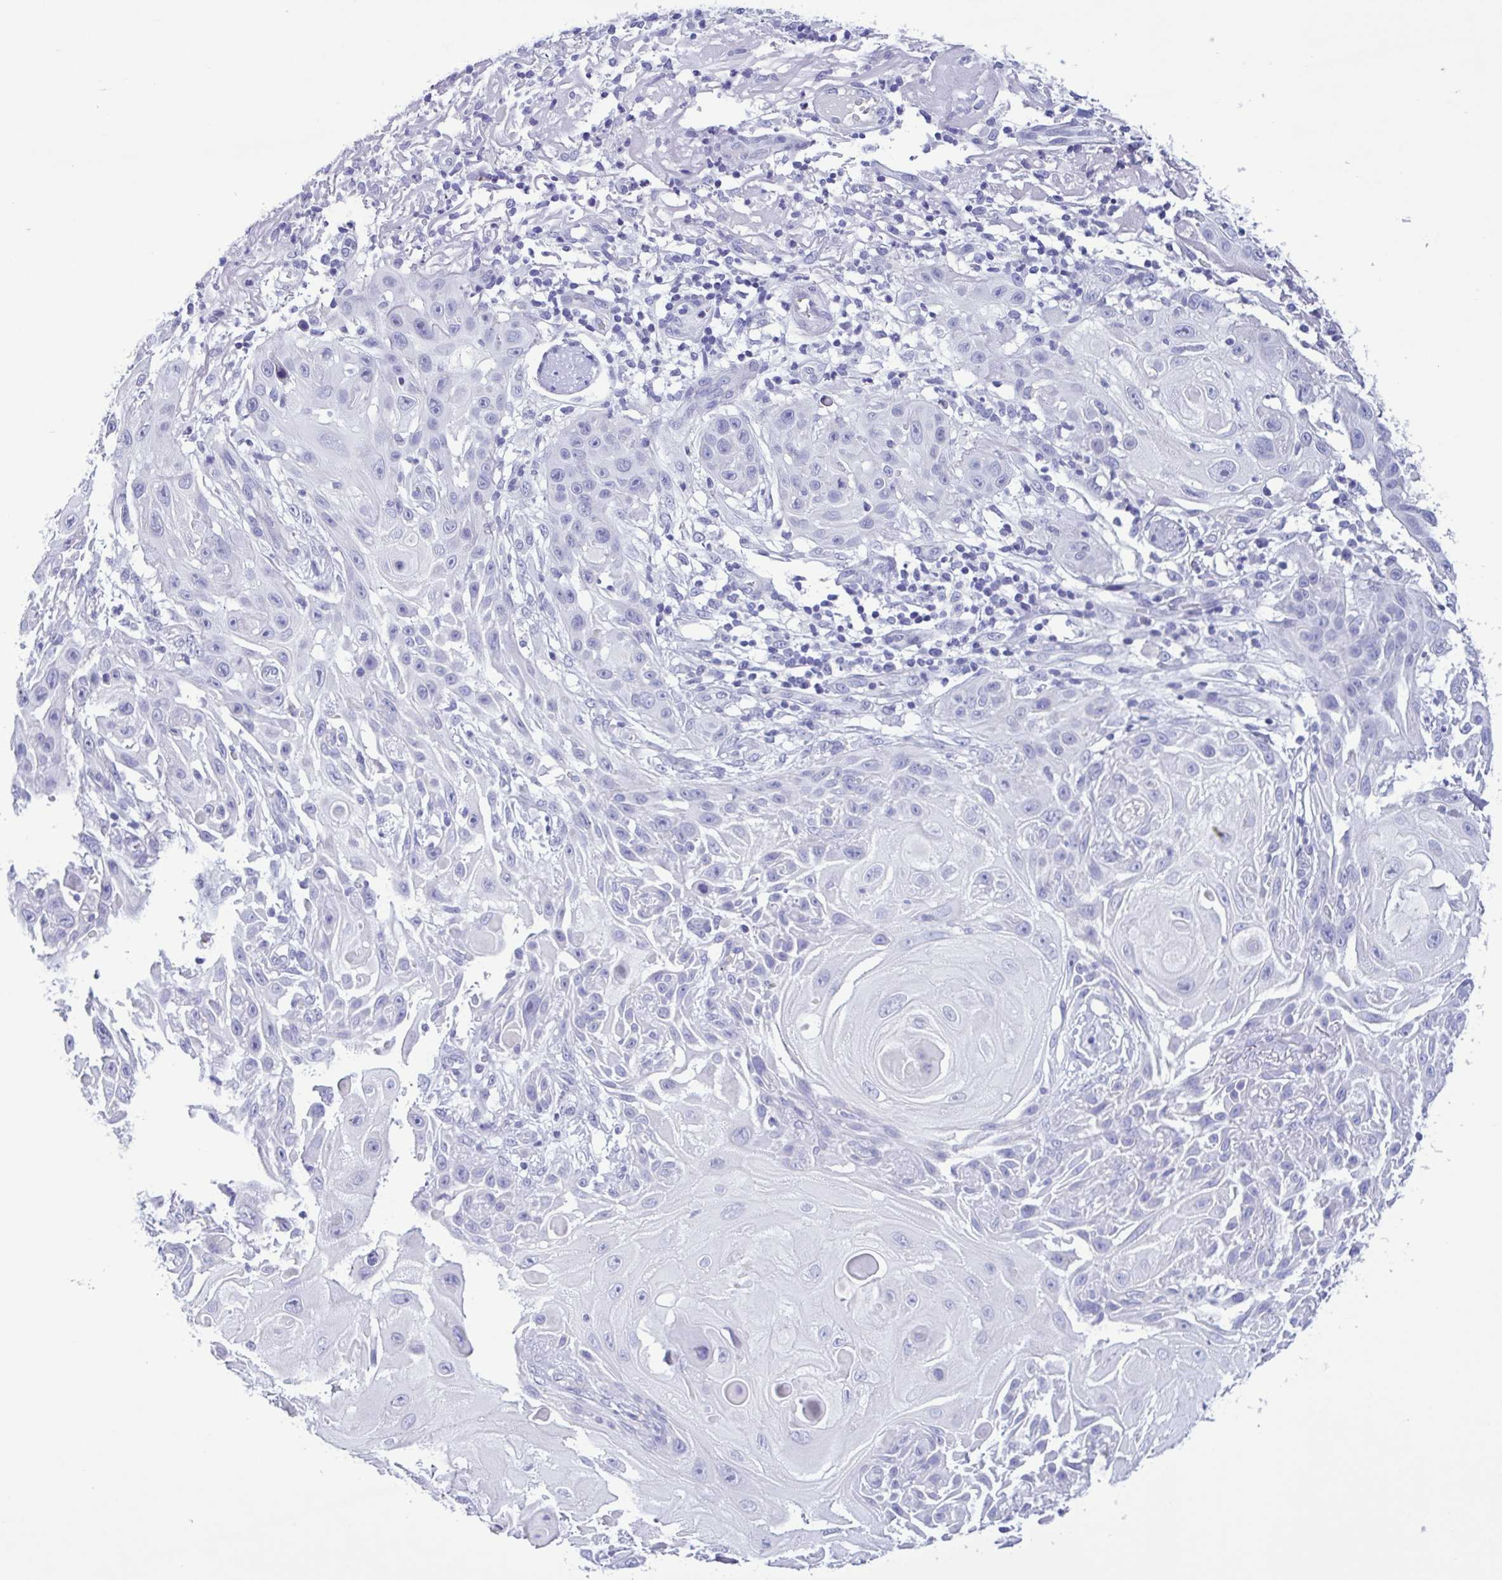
{"staining": {"intensity": "negative", "quantity": "none", "location": "none"}, "tissue": "skin cancer", "cell_type": "Tumor cells", "image_type": "cancer", "snomed": [{"axis": "morphology", "description": "Squamous cell carcinoma, NOS"}, {"axis": "topography", "description": "Skin"}], "caption": "Skin cancer was stained to show a protein in brown. There is no significant staining in tumor cells.", "gene": "INAFM1", "patient": {"sex": "female", "age": 91}}